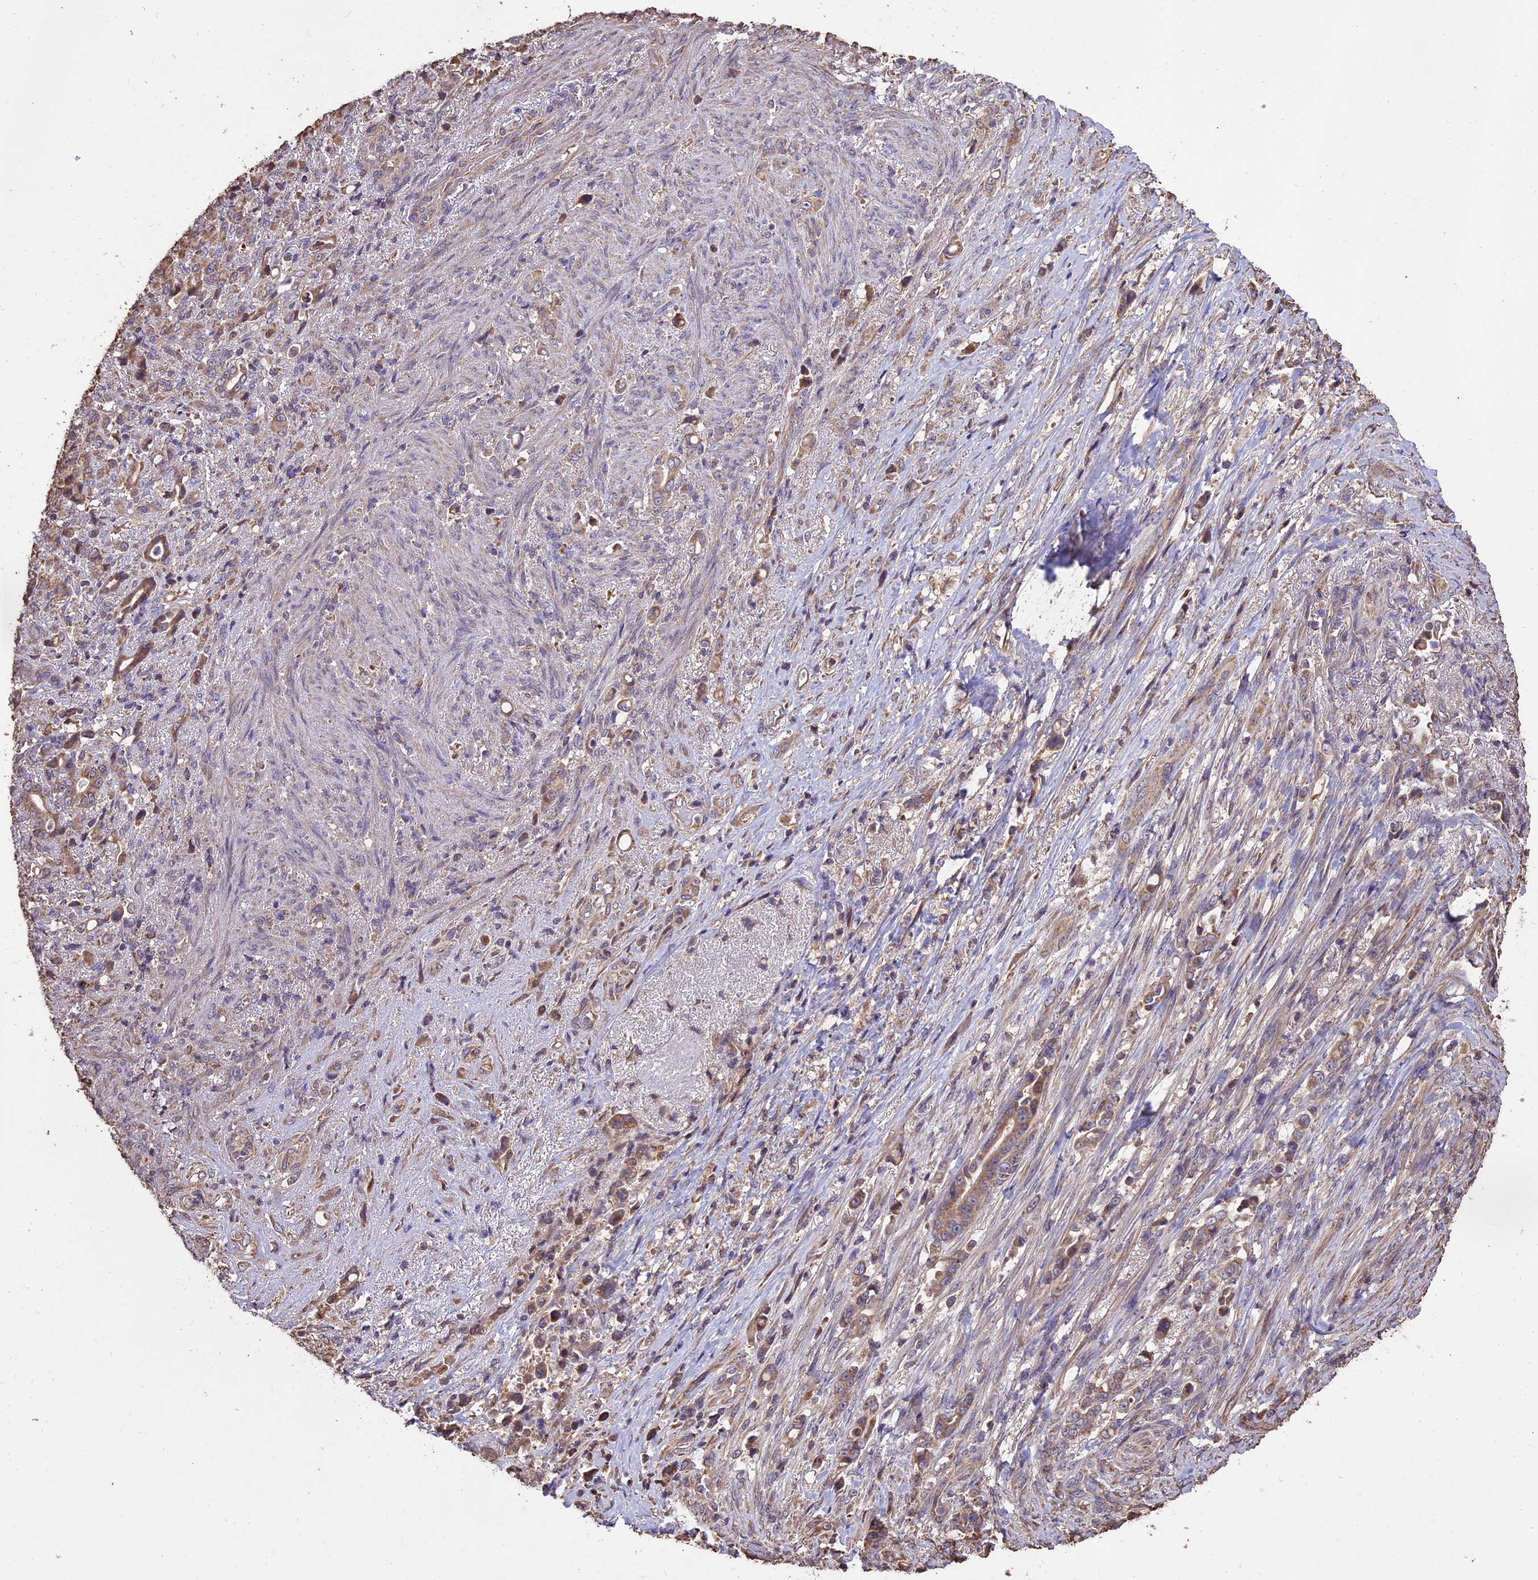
{"staining": {"intensity": "weak", "quantity": "25%-75%", "location": "cytoplasmic/membranous"}, "tissue": "stomach cancer", "cell_type": "Tumor cells", "image_type": "cancer", "snomed": [{"axis": "morphology", "description": "Normal tissue, NOS"}, {"axis": "morphology", "description": "Adenocarcinoma, NOS"}, {"axis": "topography", "description": "Stomach"}], "caption": "The photomicrograph exhibits a brown stain indicating the presence of a protein in the cytoplasmic/membranous of tumor cells in adenocarcinoma (stomach). (IHC, brightfield microscopy, high magnification).", "gene": "PGPEP1L", "patient": {"sex": "female", "age": 79}}